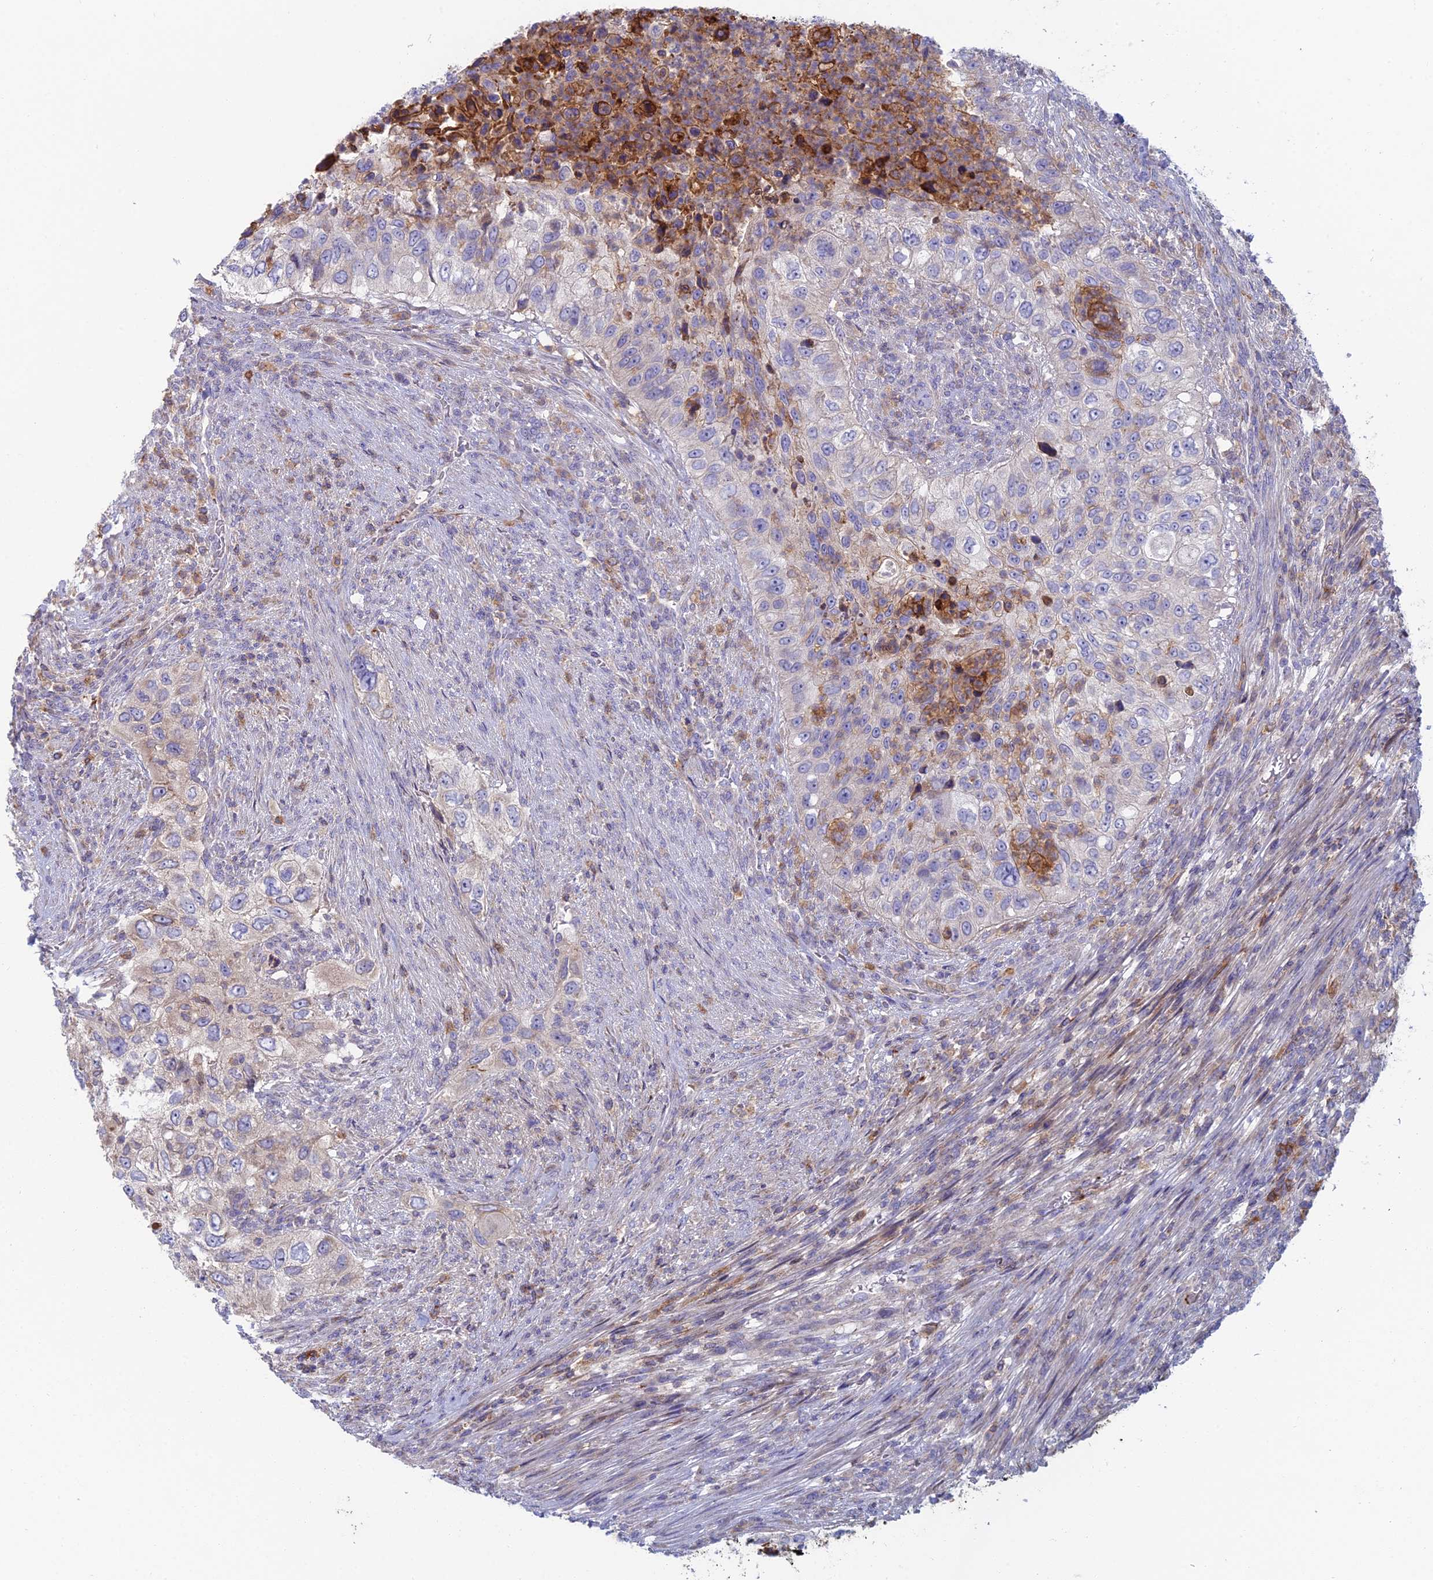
{"staining": {"intensity": "negative", "quantity": "none", "location": "none"}, "tissue": "urothelial cancer", "cell_type": "Tumor cells", "image_type": "cancer", "snomed": [{"axis": "morphology", "description": "Urothelial carcinoma, High grade"}, {"axis": "topography", "description": "Urinary bladder"}], "caption": "A high-resolution micrograph shows immunohistochemistry (IHC) staining of high-grade urothelial carcinoma, which reveals no significant staining in tumor cells.", "gene": "IFTAP", "patient": {"sex": "female", "age": 60}}